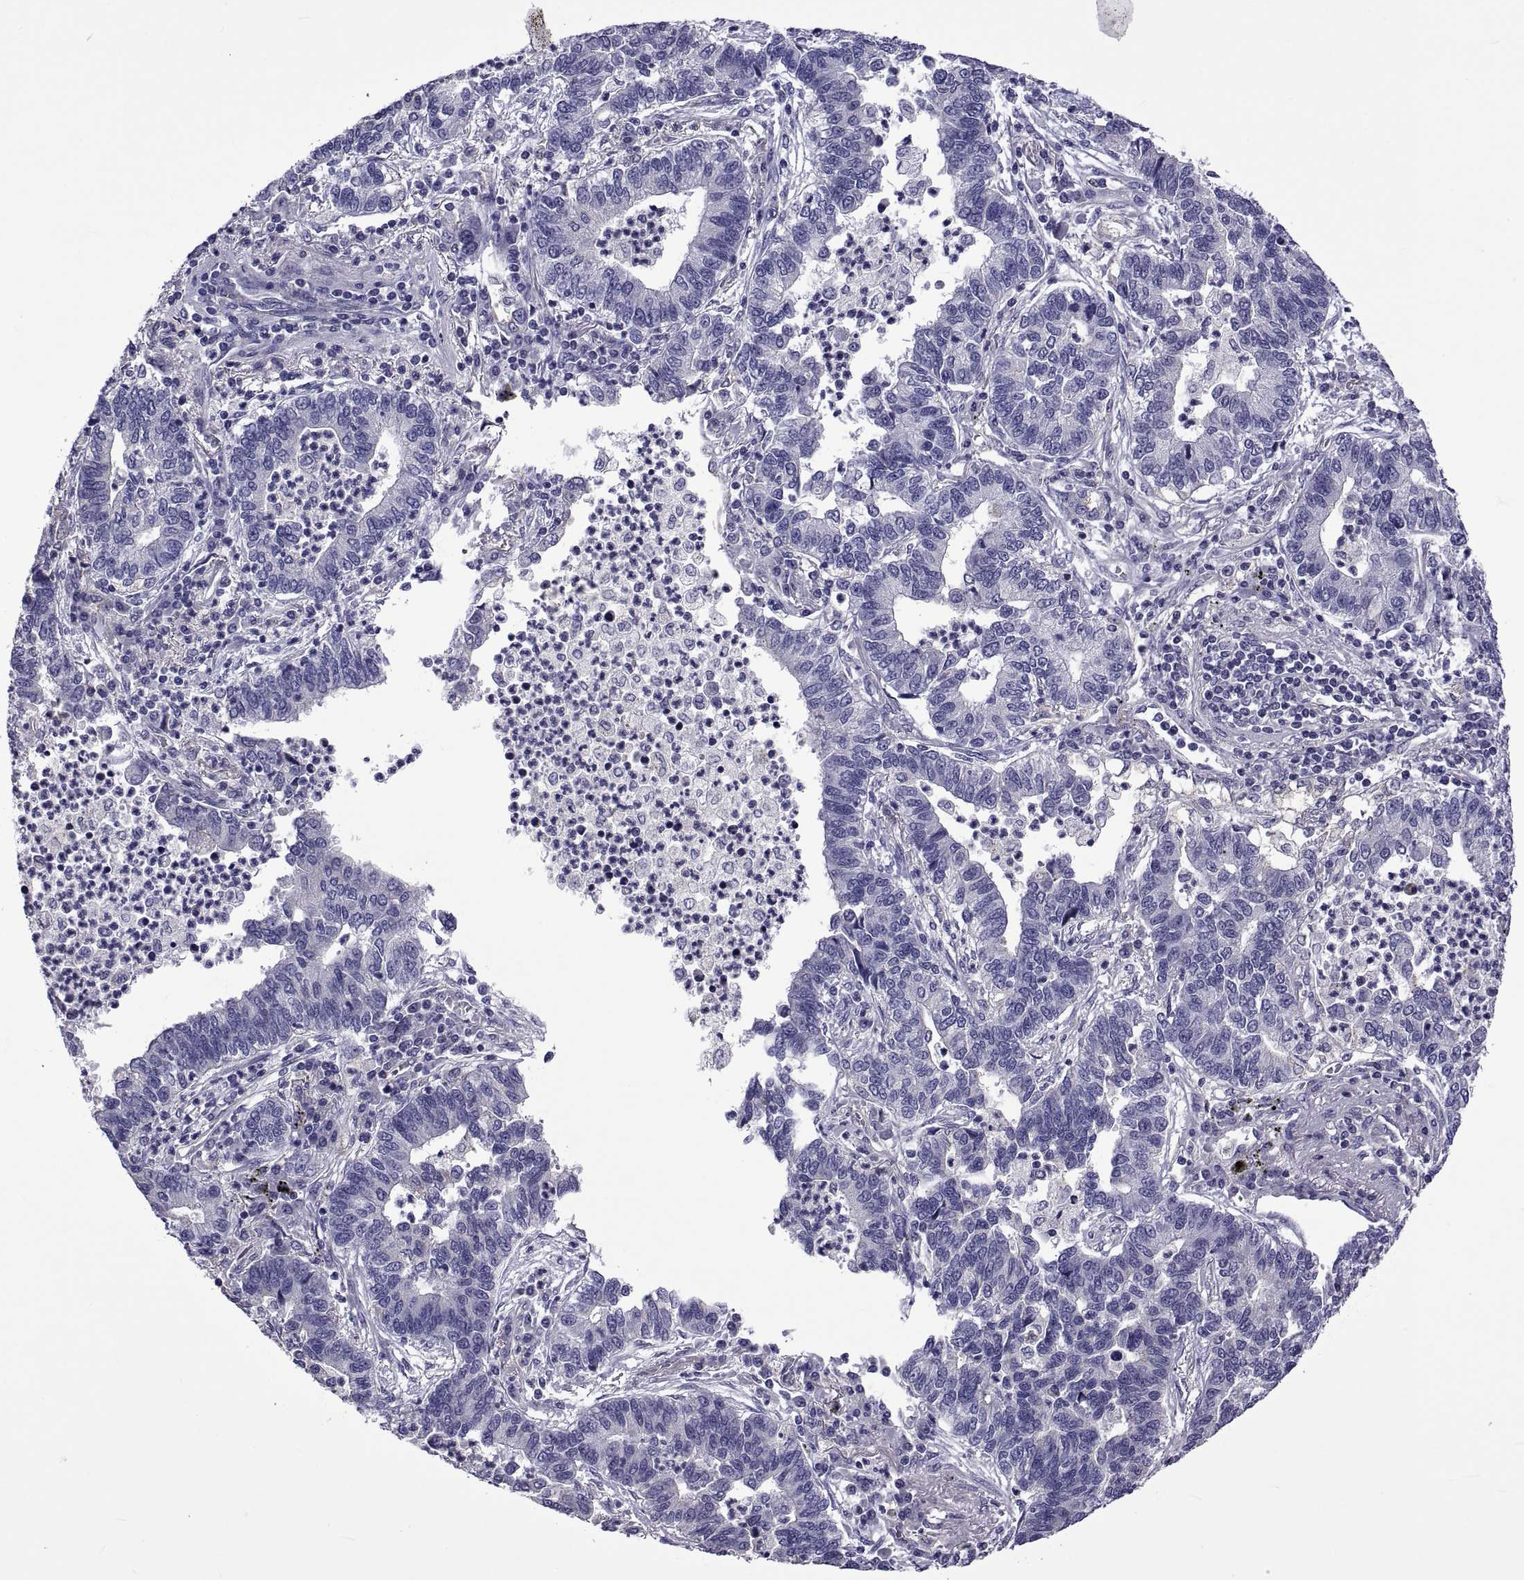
{"staining": {"intensity": "negative", "quantity": "none", "location": "none"}, "tissue": "lung cancer", "cell_type": "Tumor cells", "image_type": "cancer", "snomed": [{"axis": "morphology", "description": "Adenocarcinoma, NOS"}, {"axis": "topography", "description": "Lung"}], "caption": "Protein analysis of lung cancer displays no significant positivity in tumor cells.", "gene": "TMC3", "patient": {"sex": "female", "age": 57}}